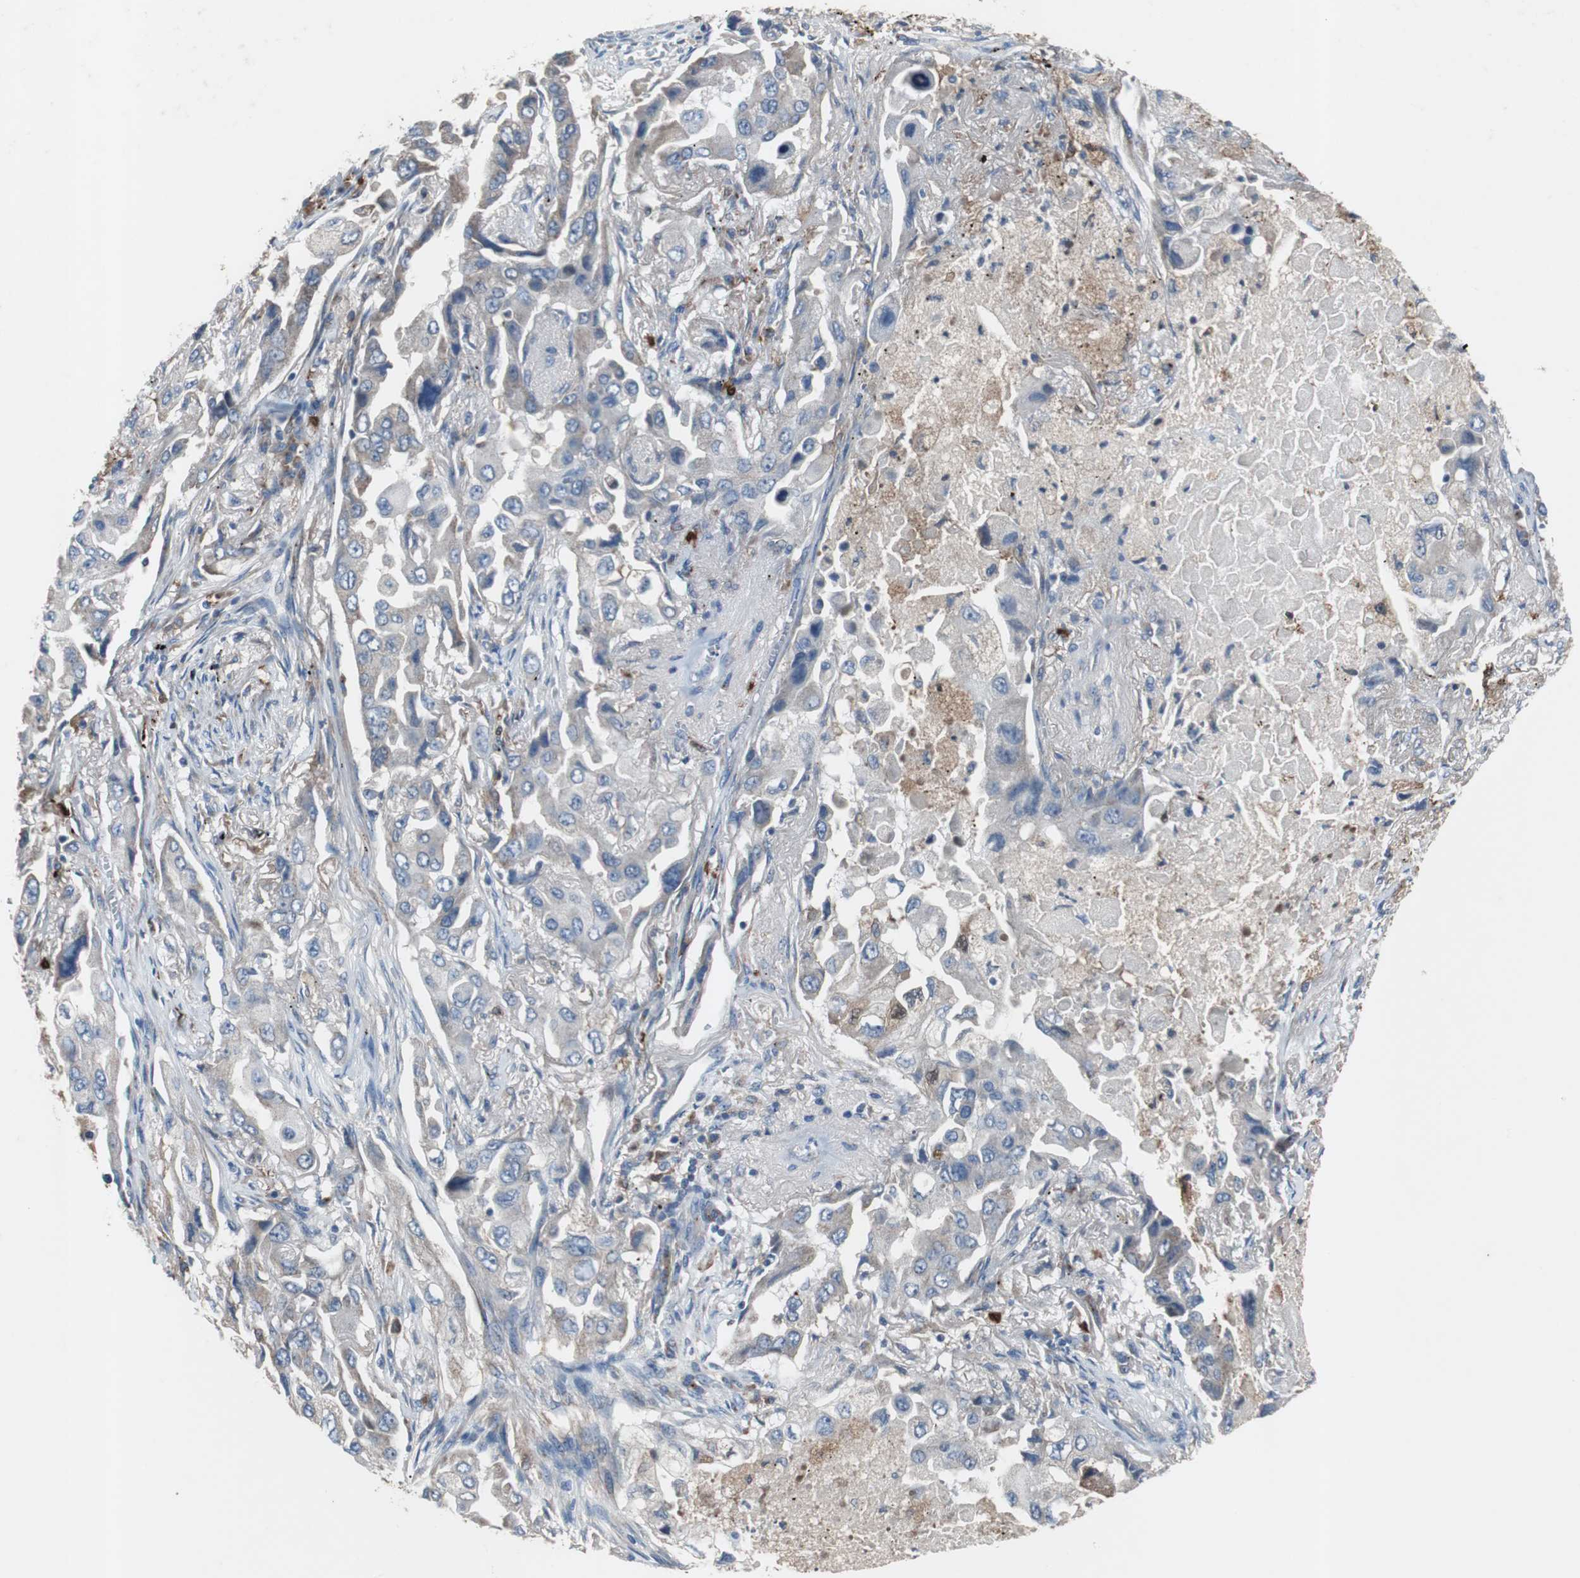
{"staining": {"intensity": "weak", "quantity": "25%-75%", "location": "cytoplasmic/membranous"}, "tissue": "lung cancer", "cell_type": "Tumor cells", "image_type": "cancer", "snomed": [{"axis": "morphology", "description": "Adenocarcinoma, NOS"}, {"axis": "topography", "description": "Lung"}], "caption": "Immunohistochemistry histopathology image of human lung cancer stained for a protein (brown), which shows low levels of weak cytoplasmic/membranous positivity in approximately 25%-75% of tumor cells.", "gene": "CALB2", "patient": {"sex": "female", "age": 65}}